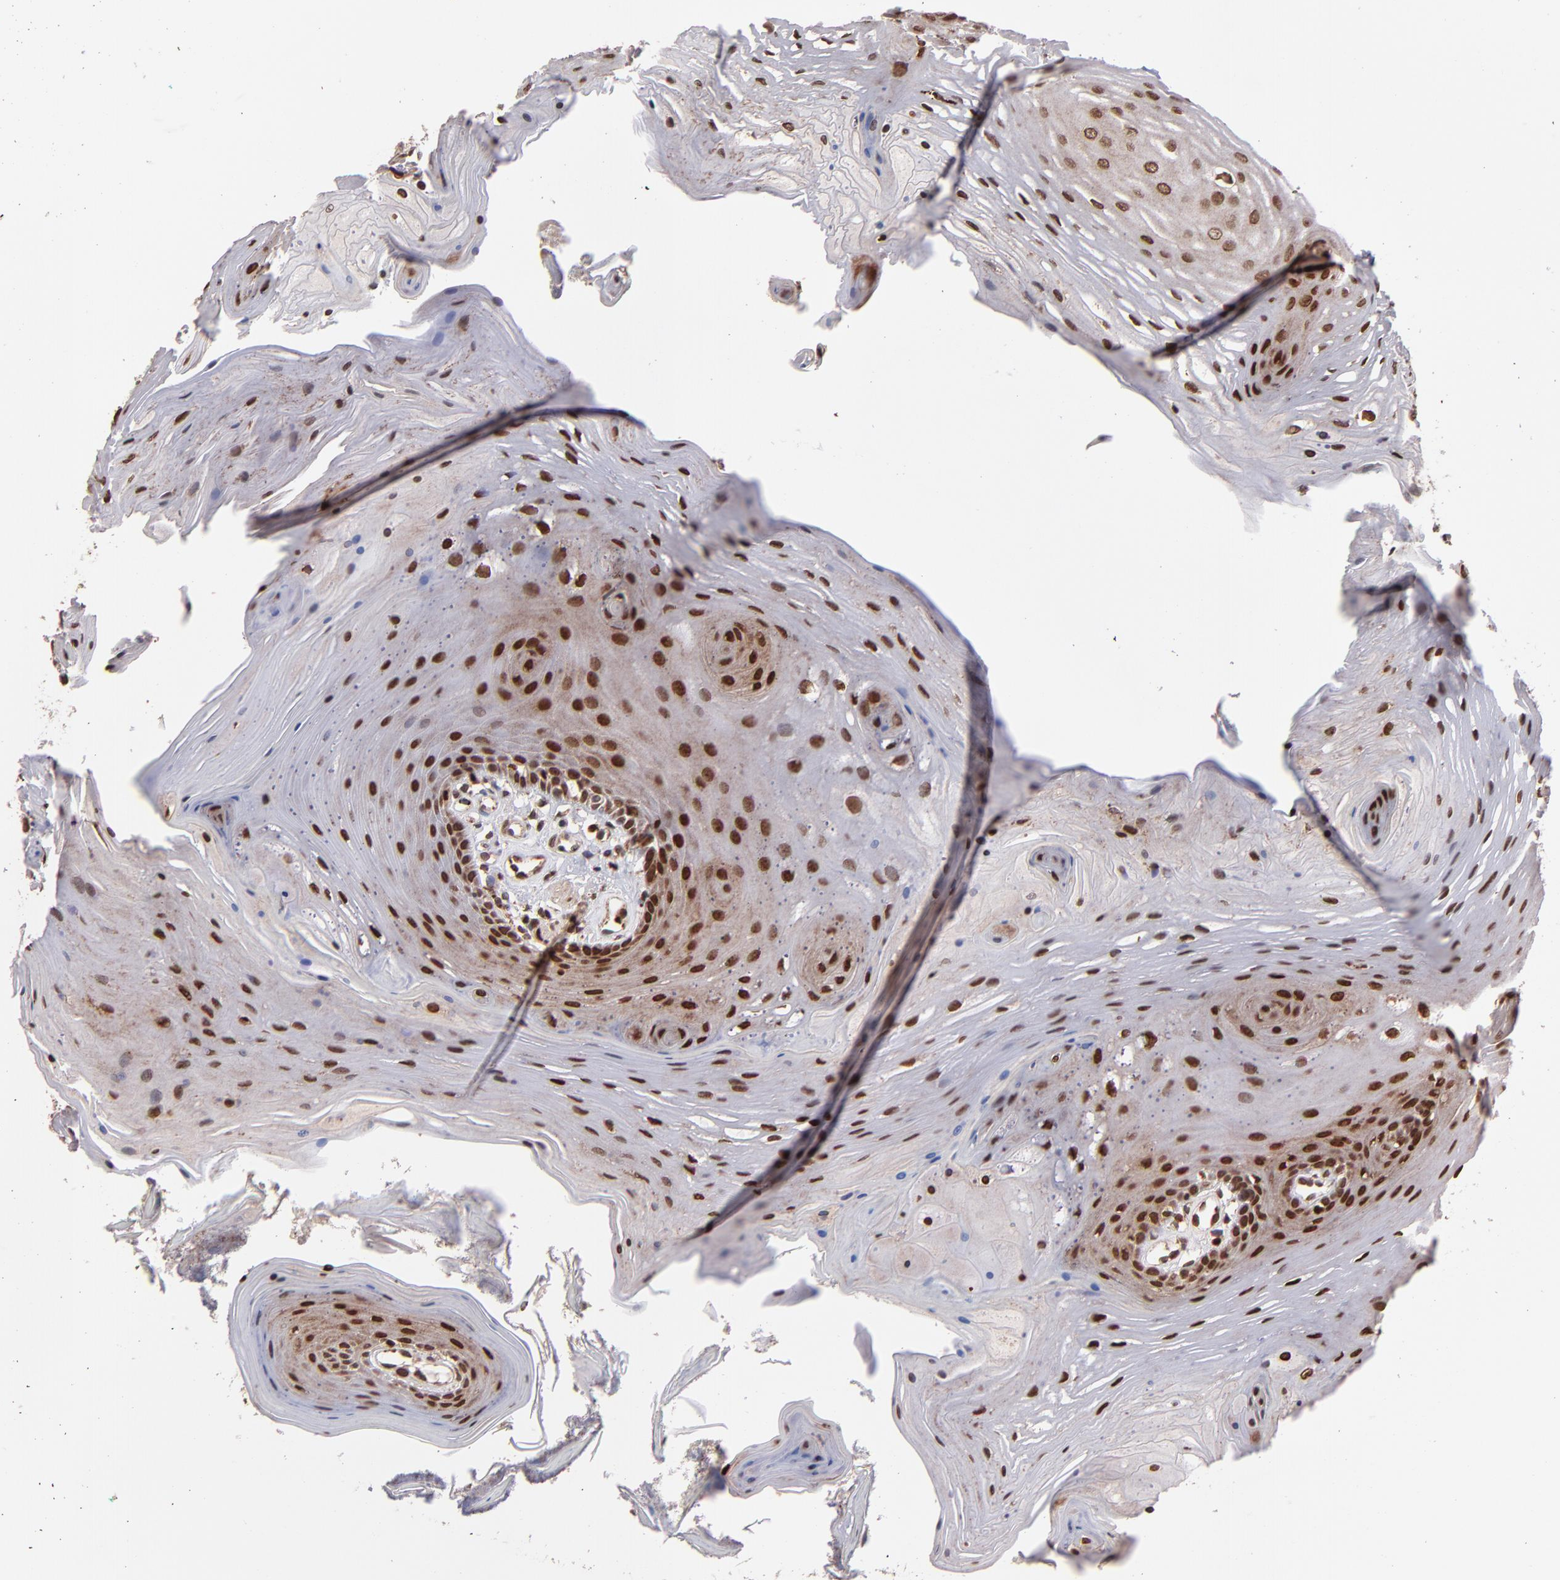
{"staining": {"intensity": "strong", "quantity": ">75%", "location": "cytoplasmic/membranous,nuclear"}, "tissue": "oral mucosa", "cell_type": "Squamous epithelial cells", "image_type": "normal", "snomed": [{"axis": "morphology", "description": "Normal tissue, NOS"}, {"axis": "topography", "description": "Oral tissue"}], "caption": "The image reveals staining of benign oral mucosa, revealing strong cytoplasmic/membranous,nuclear protein staining (brown color) within squamous epithelial cells.", "gene": "TOP1MT", "patient": {"sex": "male", "age": 62}}